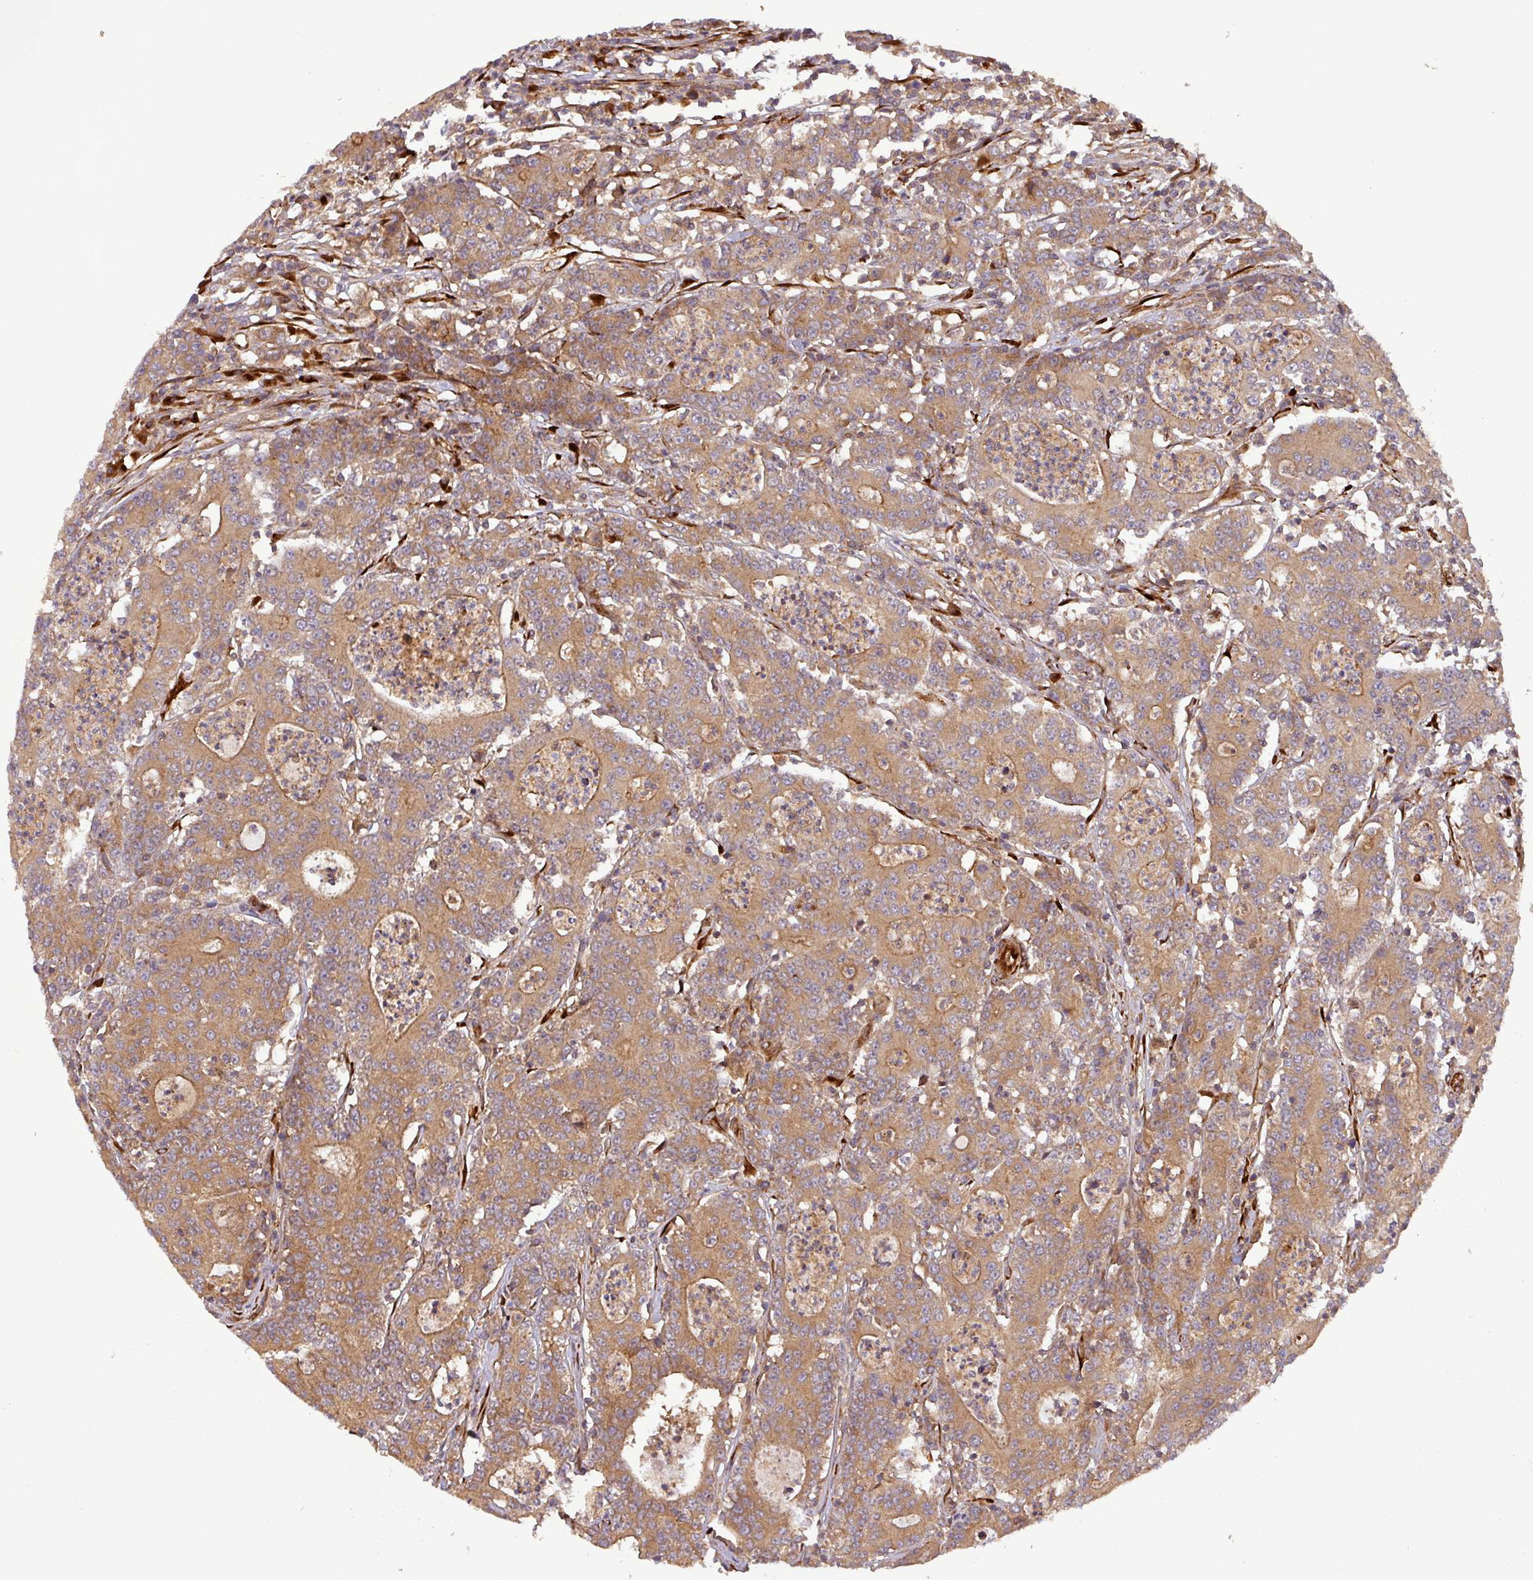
{"staining": {"intensity": "moderate", "quantity": ">75%", "location": "cytoplasmic/membranous"}, "tissue": "colorectal cancer", "cell_type": "Tumor cells", "image_type": "cancer", "snomed": [{"axis": "morphology", "description": "Adenocarcinoma, NOS"}, {"axis": "topography", "description": "Colon"}], "caption": "Immunohistochemical staining of colorectal cancer (adenocarcinoma) shows medium levels of moderate cytoplasmic/membranous protein positivity in about >75% of tumor cells.", "gene": "ART1", "patient": {"sex": "male", "age": 83}}